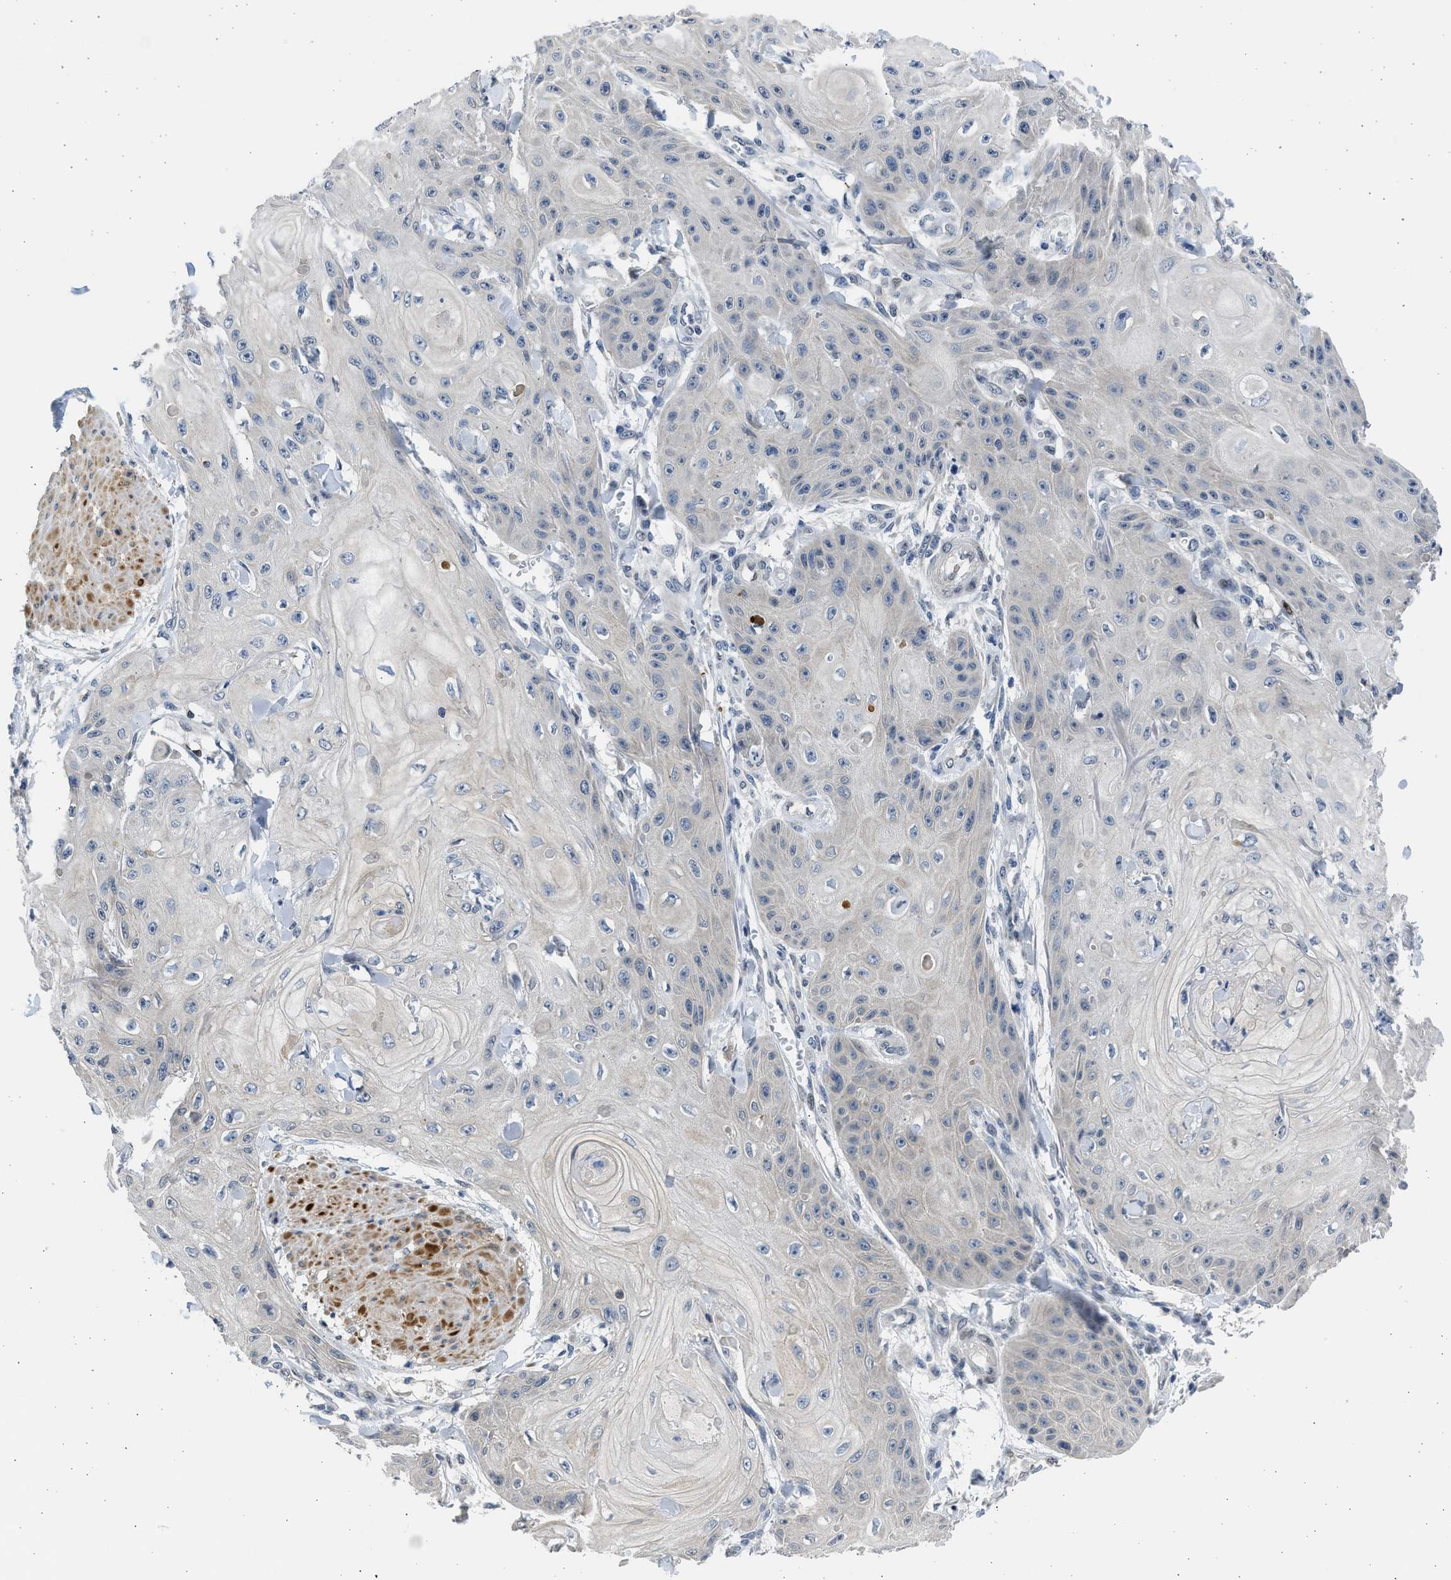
{"staining": {"intensity": "negative", "quantity": "none", "location": "none"}, "tissue": "skin cancer", "cell_type": "Tumor cells", "image_type": "cancer", "snomed": [{"axis": "morphology", "description": "Squamous cell carcinoma, NOS"}, {"axis": "topography", "description": "Skin"}], "caption": "DAB (3,3'-diaminobenzidine) immunohistochemical staining of human skin cancer reveals no significant positivity in tumor cells.", "gene": "HMGN3", "patient": {"sex": "male", "age": 74}}